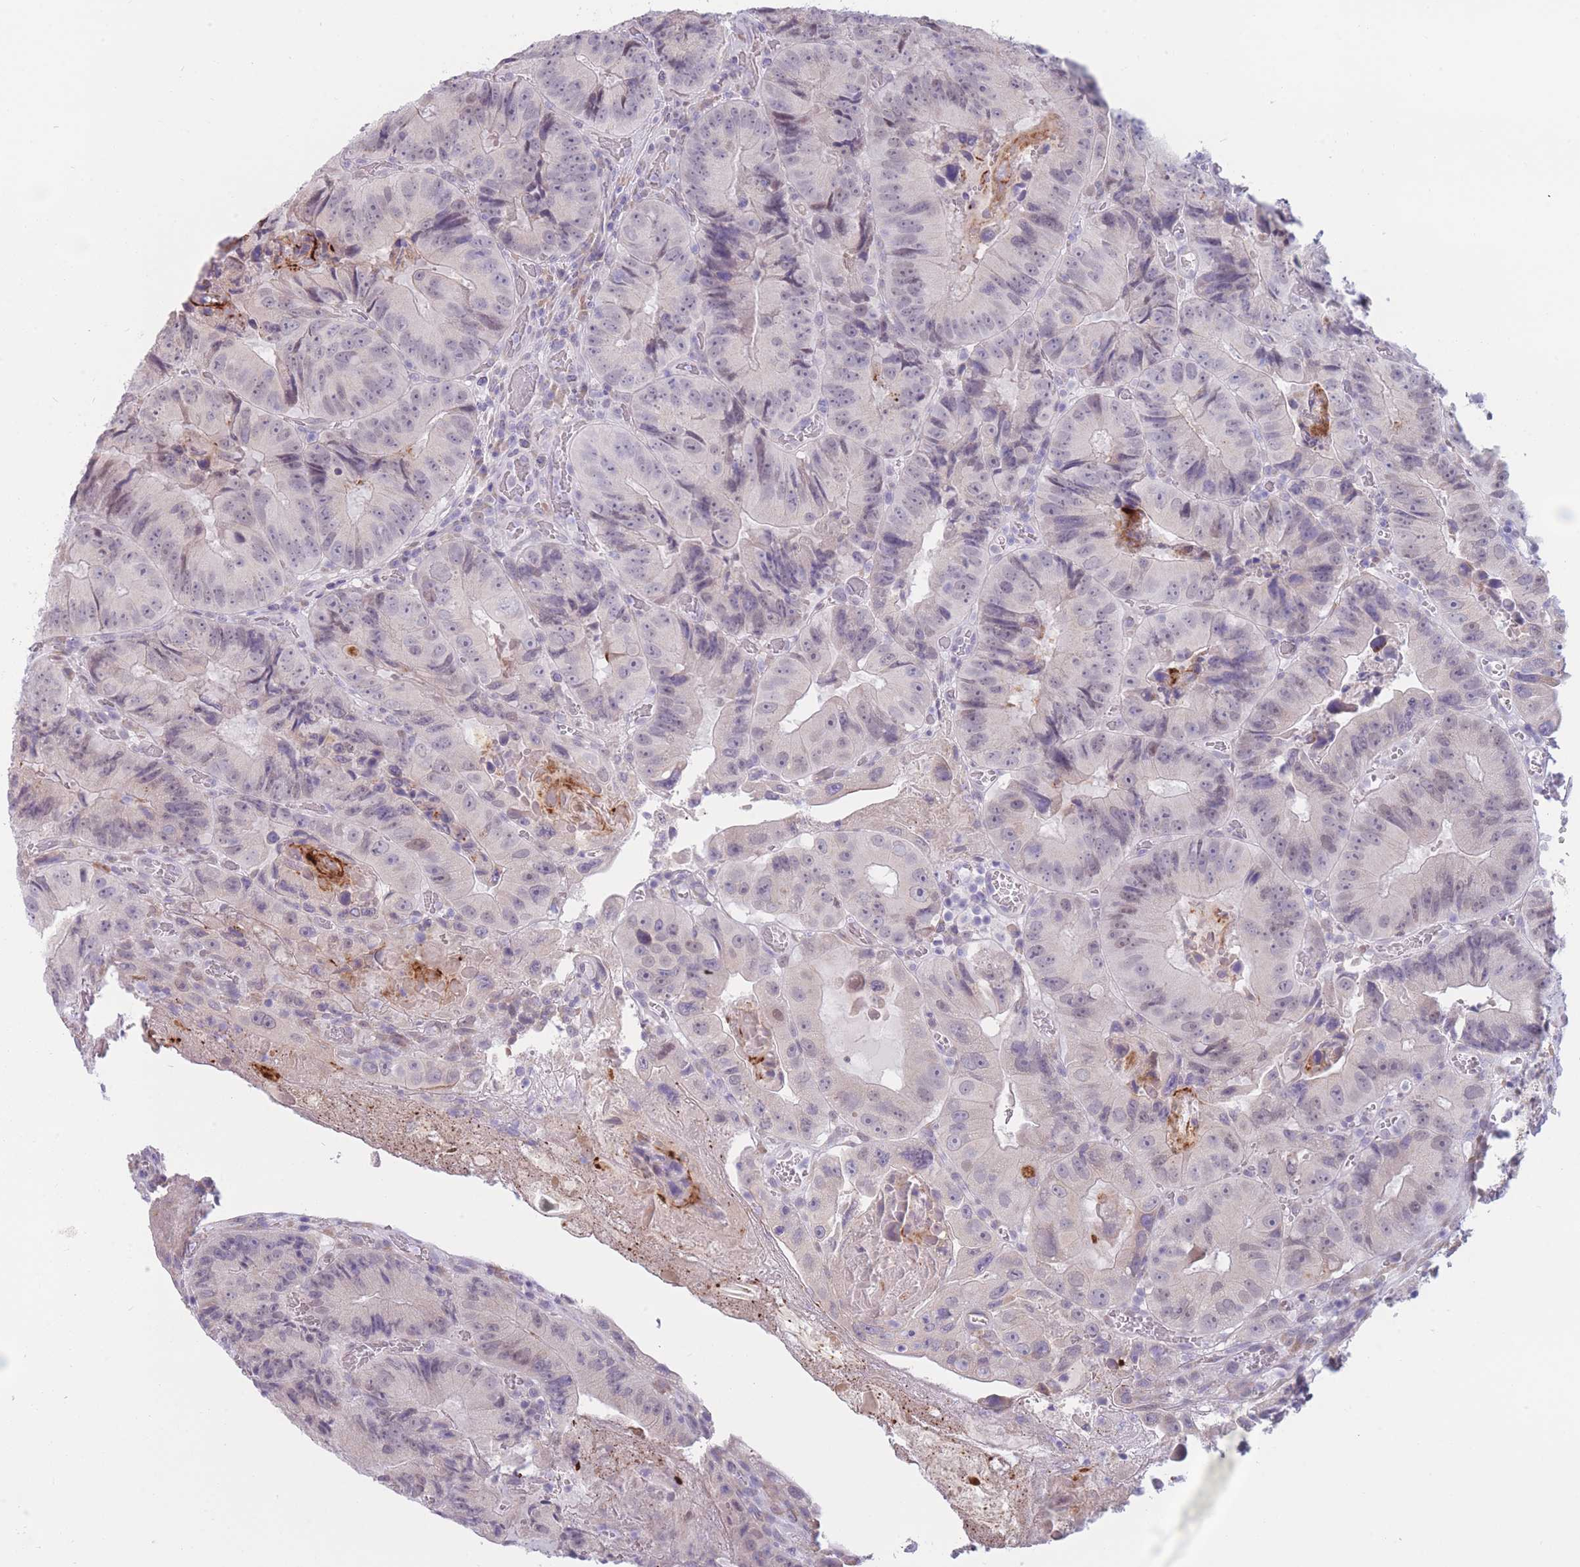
{"staining": {"intensity": "negative", "quantity": "none", "location": "none"}, "tissue": "colorectal cancer", "cell_type": "Tumor cells", "image_type": "cancer", "snomed": [{"axis": "morphology", "description": "Adenocarcinoma, NOS"}, {"axis": "topography", "description": "Colon"}], "caption": "Colorectal cancer (adenocarcinoma) was stained to show a protein in brown. There is no significant staining in tumor cells.", "gene": "COL27A1", "patient": {"sex": "female", "age": 86}}